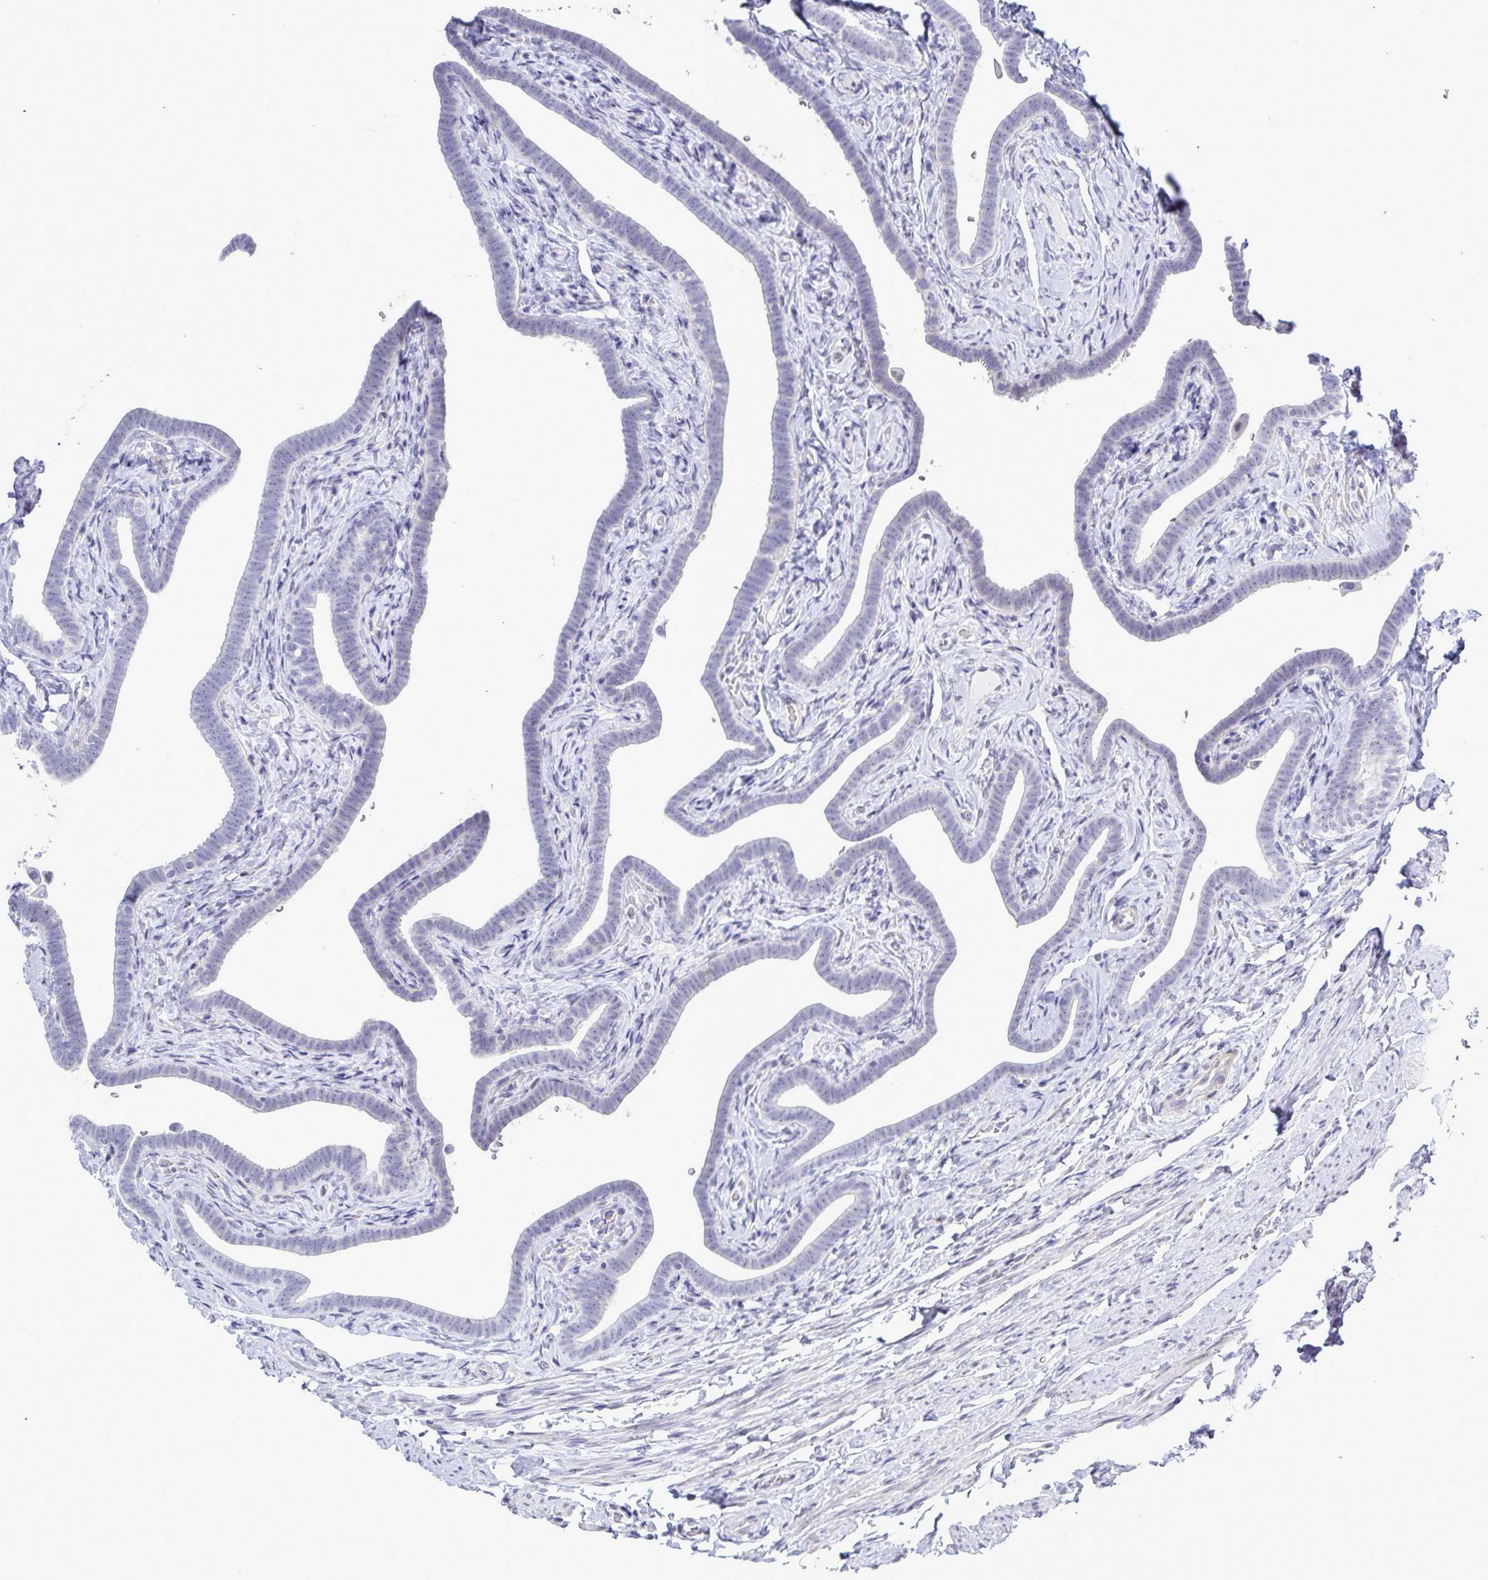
{"staining": {"intensity": "negative", "quantity": "none", "location": "none"}, "tissue": "fallopian tube", "cell_type": "Glandular cells", "image_type": "normal", "snomed": [{"axis": "morphology", "description": "Normal tissue, NOS"}, {"axis": "topography", "description": "Fallopian tube"}], "caption": "High power microscopy photomicrograph of an IHC image of benign fallopian tube, revealing no significant staining in glandular cells.", "gene": "MFSD4A", "patient": {"sex": "female", "age": 69}}